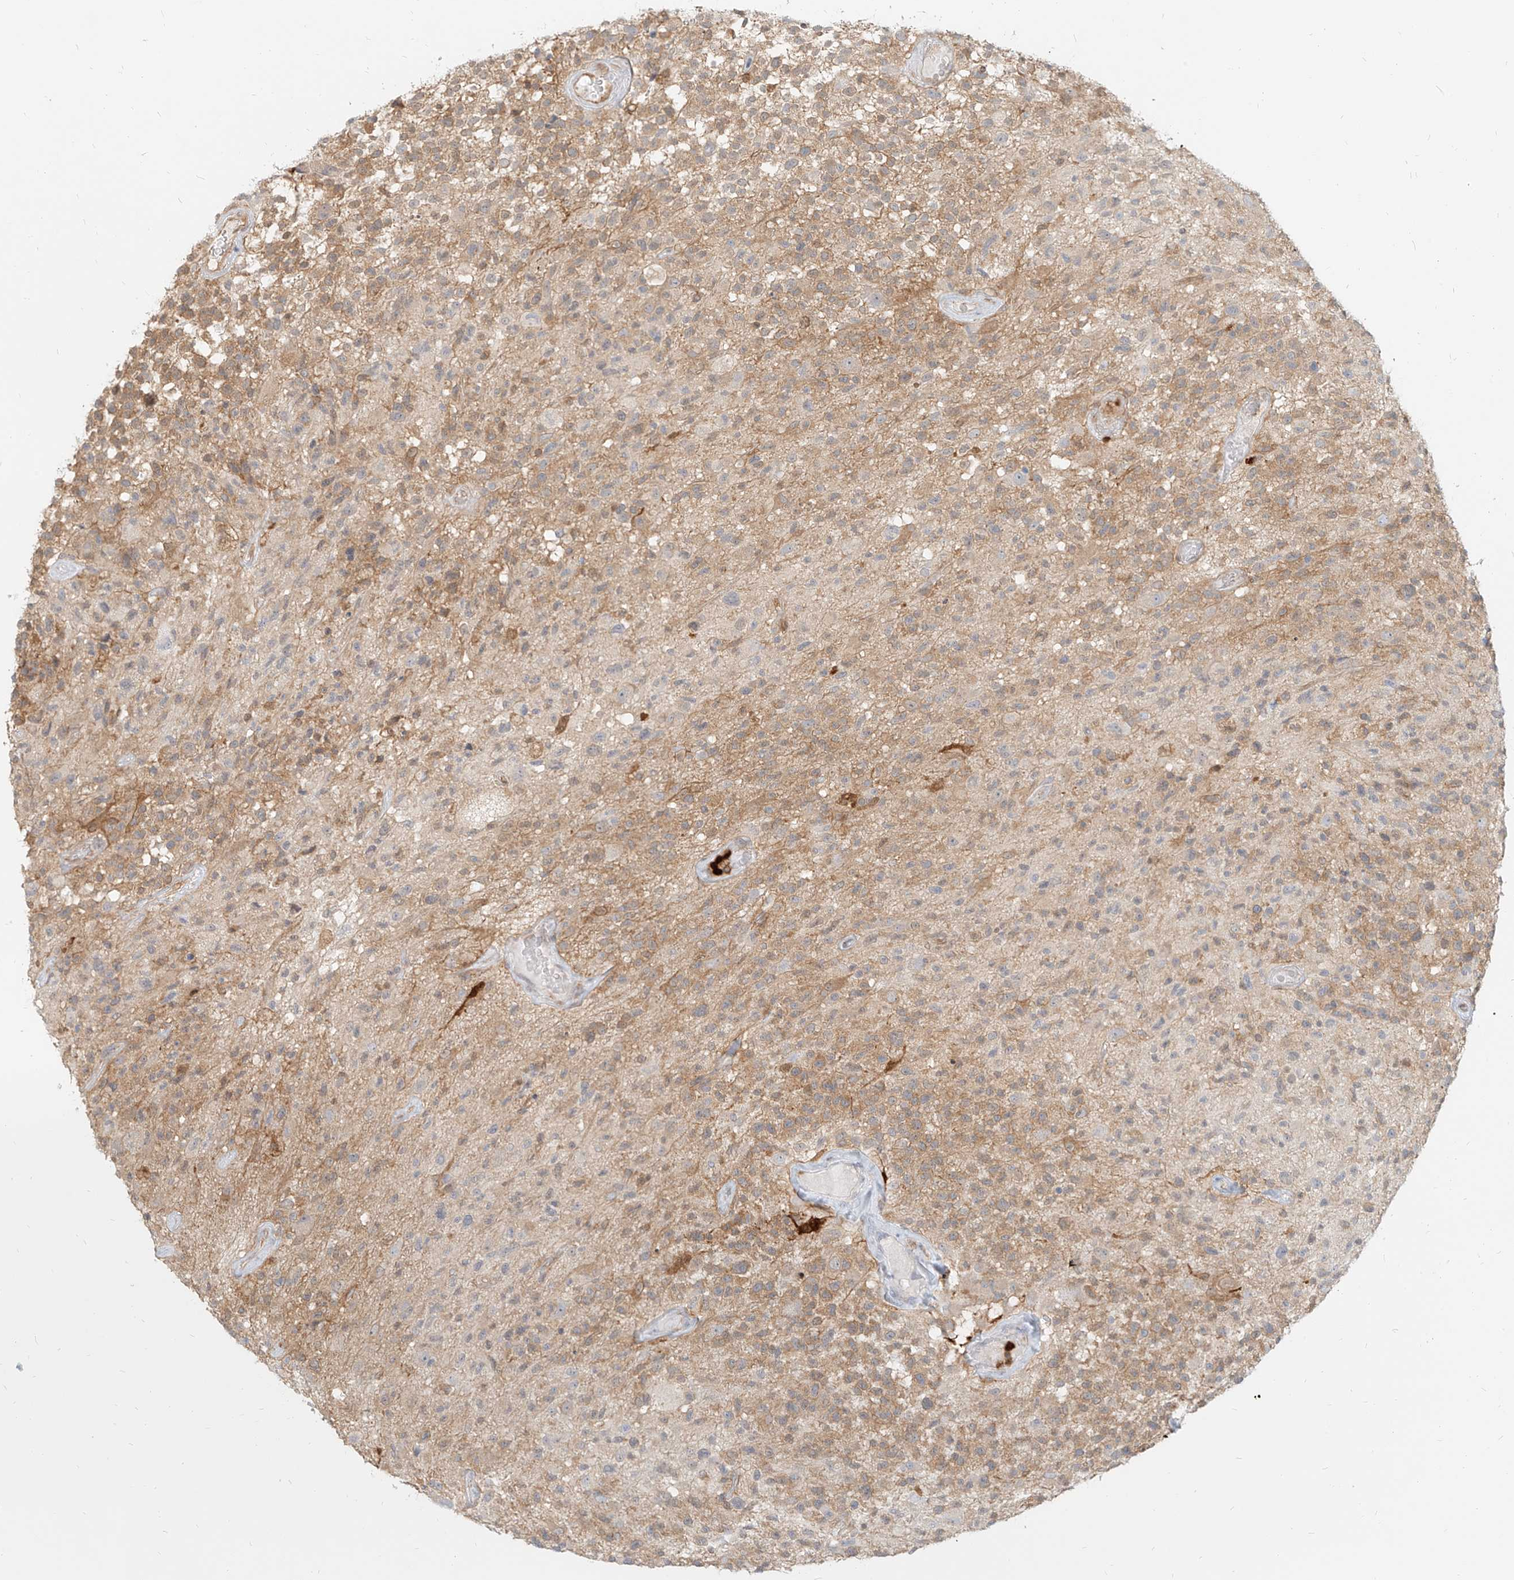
{"staining": {"intensity": "moderate", "quantity": "25%-75%", "location": "cytoplasmic/membranous"}, "tissue": "glioma", "cell_type": "Tumor cells", "image_type": "cancer", "snomed": [{"axis": "morphology", "description": "Glioma, malignant, High grade"}, {"axis": "morphology", "description": "Glioblastoma, NOS"}, {"axis": "topography", "description": "Brain"}], "caption": "Malignant glioma (high-grade) tissue shows moderate cytoplasmic/membranous staining in about 25%-75% of tumor cells", "gene": "PGD", "patient": {"sex": "male", "age": 60}}